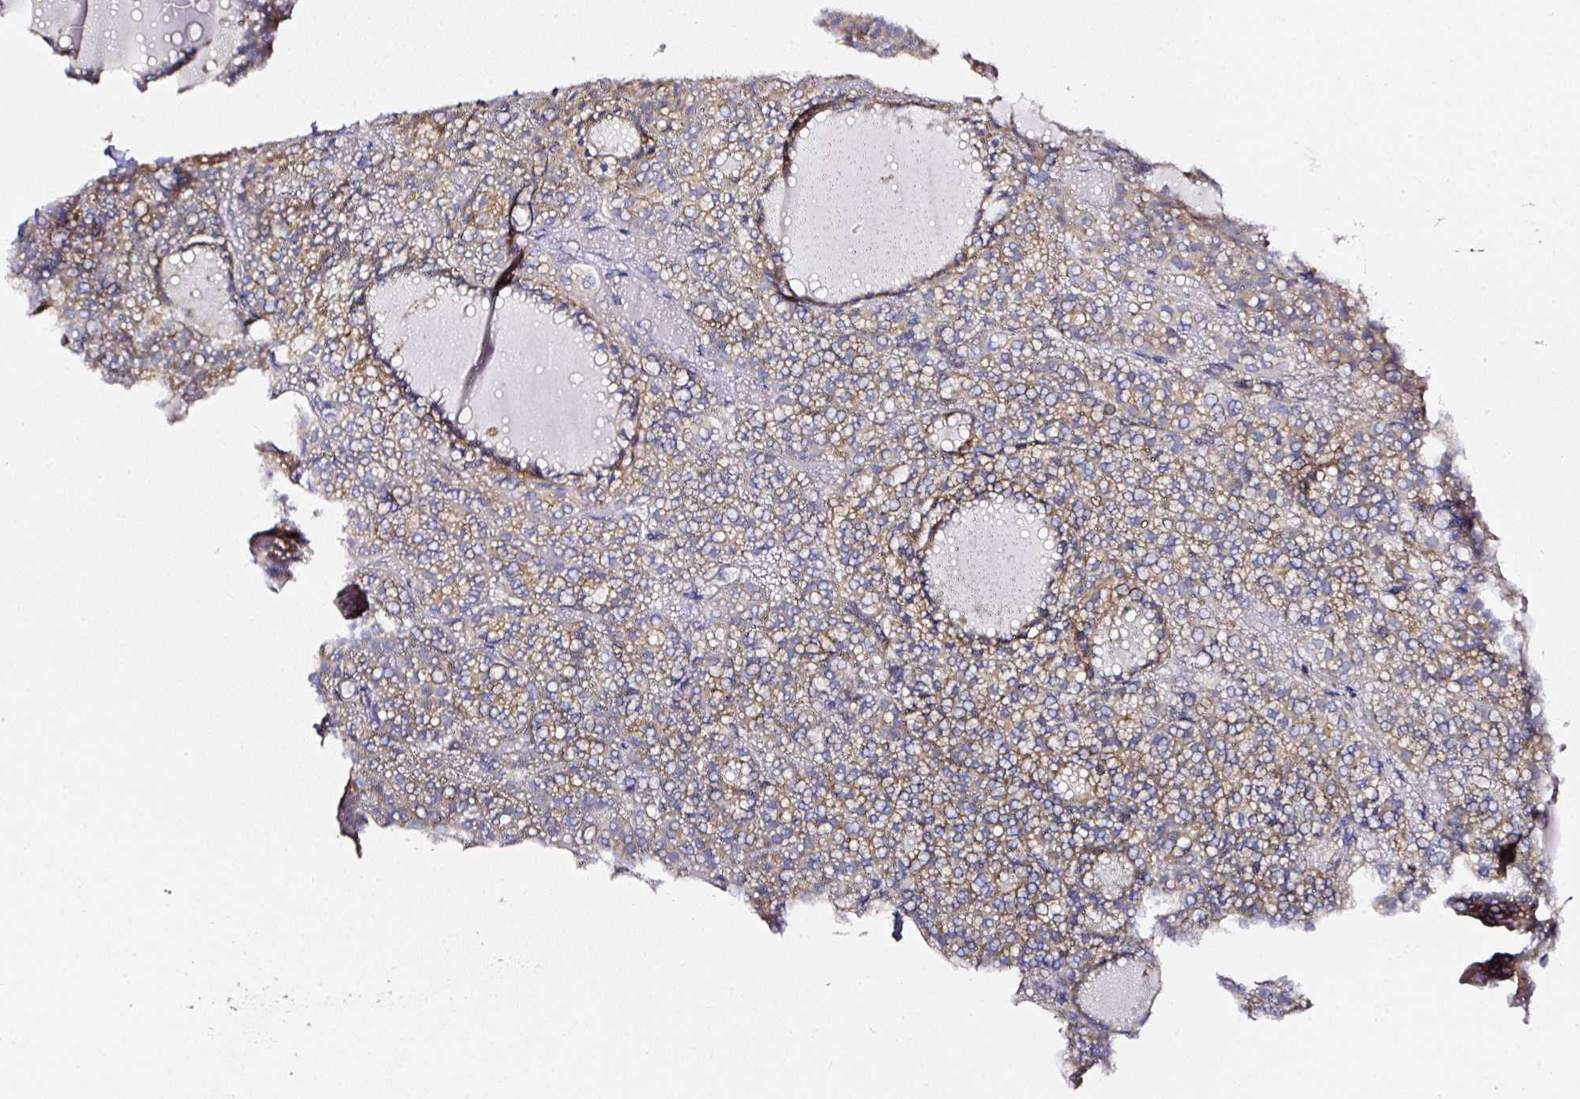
{"staining": {"intensity": "moderate", "quantity": "25%-75%", "location": "cytoplasmic/membranous"}, "tissue": "thyroid cancer", "cell_type": "Tumor cells", "image_type": "cancer", "snomed": [{"axis": "morphology", "description": "Follicular adenoma carcinoma, NOS"}, {"axis": "topography", "description": "Thyroid gland"}], "caption": "Immunohistochemistry photomicrograph of thyroid cancer stained for a protein (brown), which displays medium levels of moderate cytoplasmic/membranous positivity in about 25%-75% of tumor cells.", "gene": "CD47", "patient": {"sex": "female", "age": 63}}